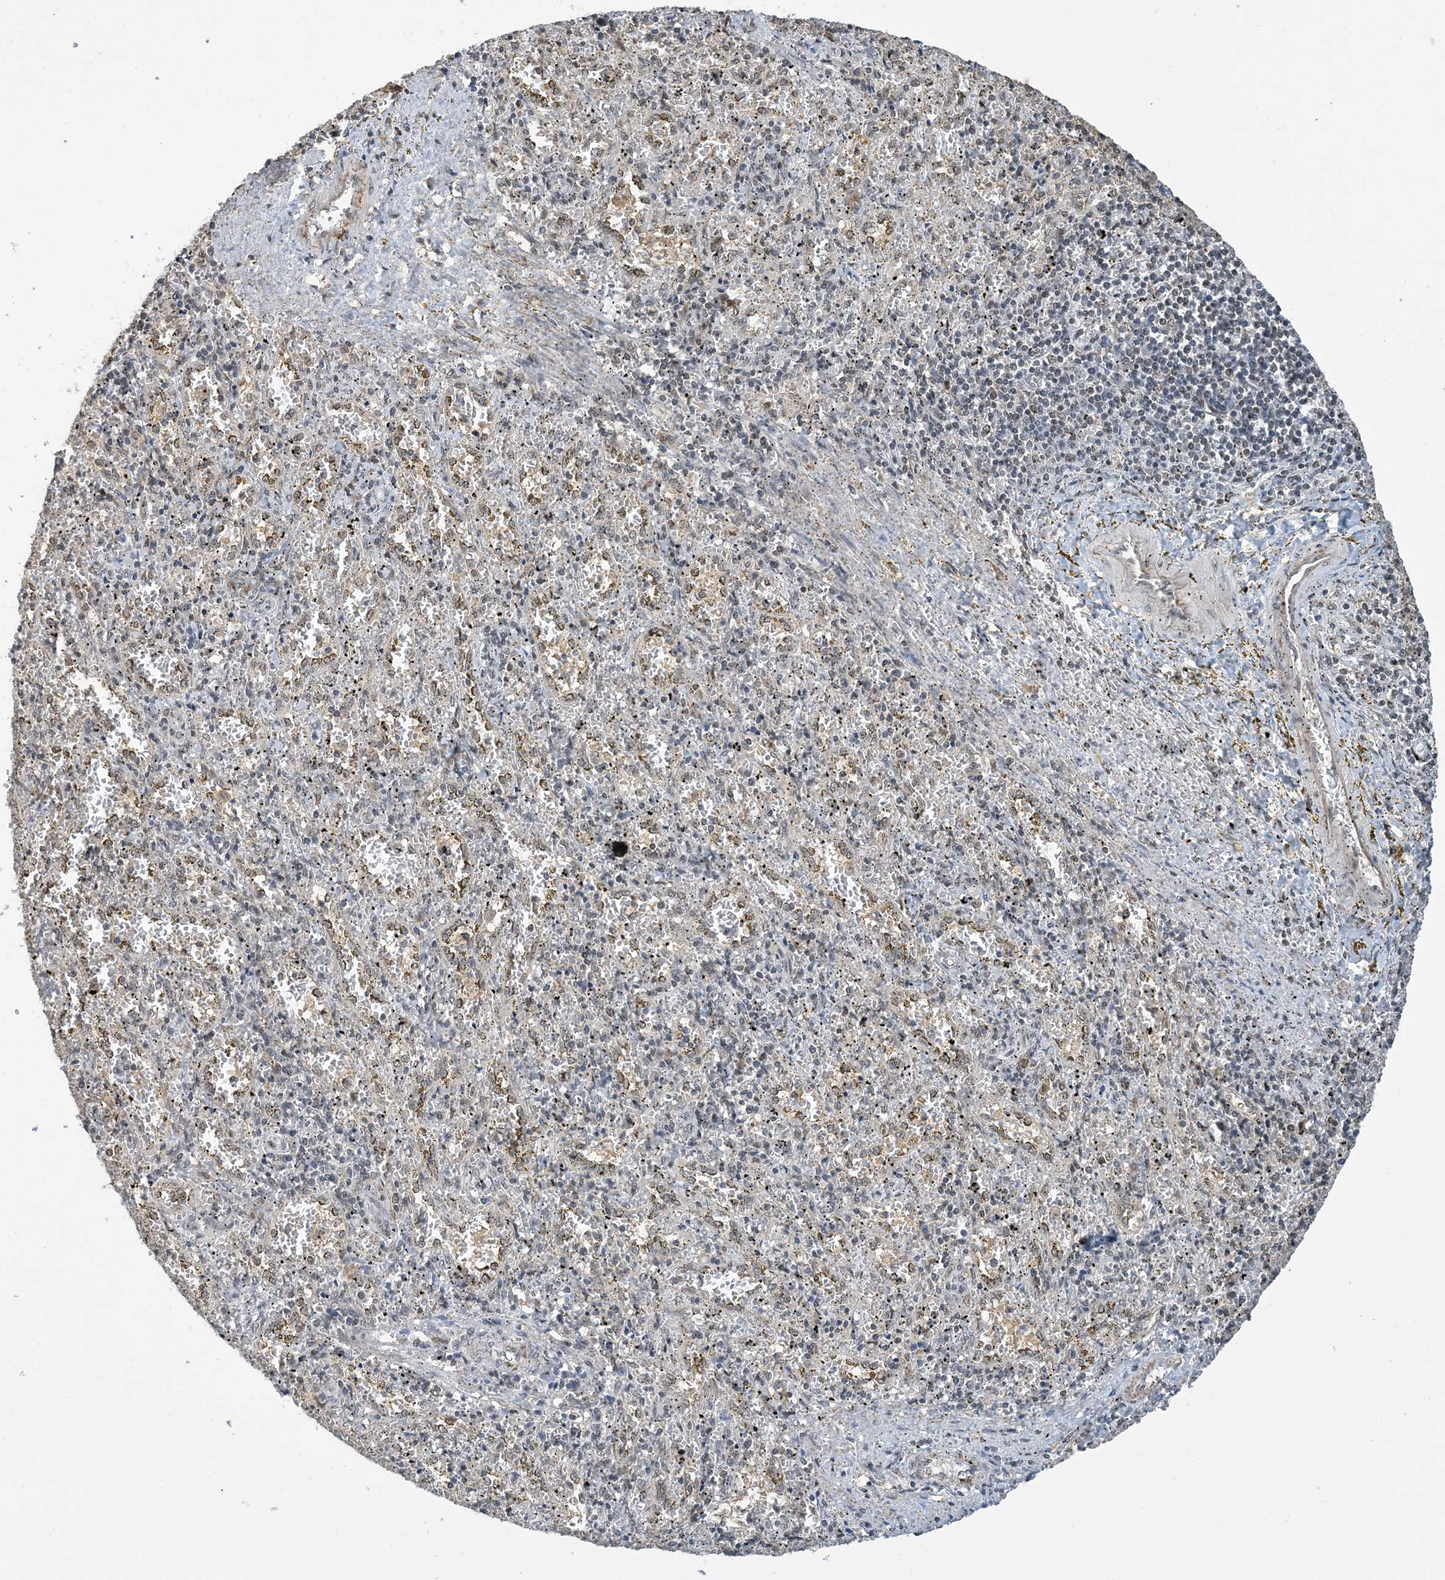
{"staining": {"intensity": "weak", "quantity": "25%-75%", "location": "nuclear"}, "tissue": "spleen", "cell_type": "Cells in red pulp", "image_type": "normal", "snomed": [{"axis": "morphology", "description": "Normal tissue, NOS"}, {"axis": "topography", "description": "Spleen"}], "caption": "A photomicrograph of human spleen stained for a protein demonstrates weak nuclear brown staining in cells in red pulp.", "gene": "ACYP2", "patient": {"sex": "male", "age": 11}}